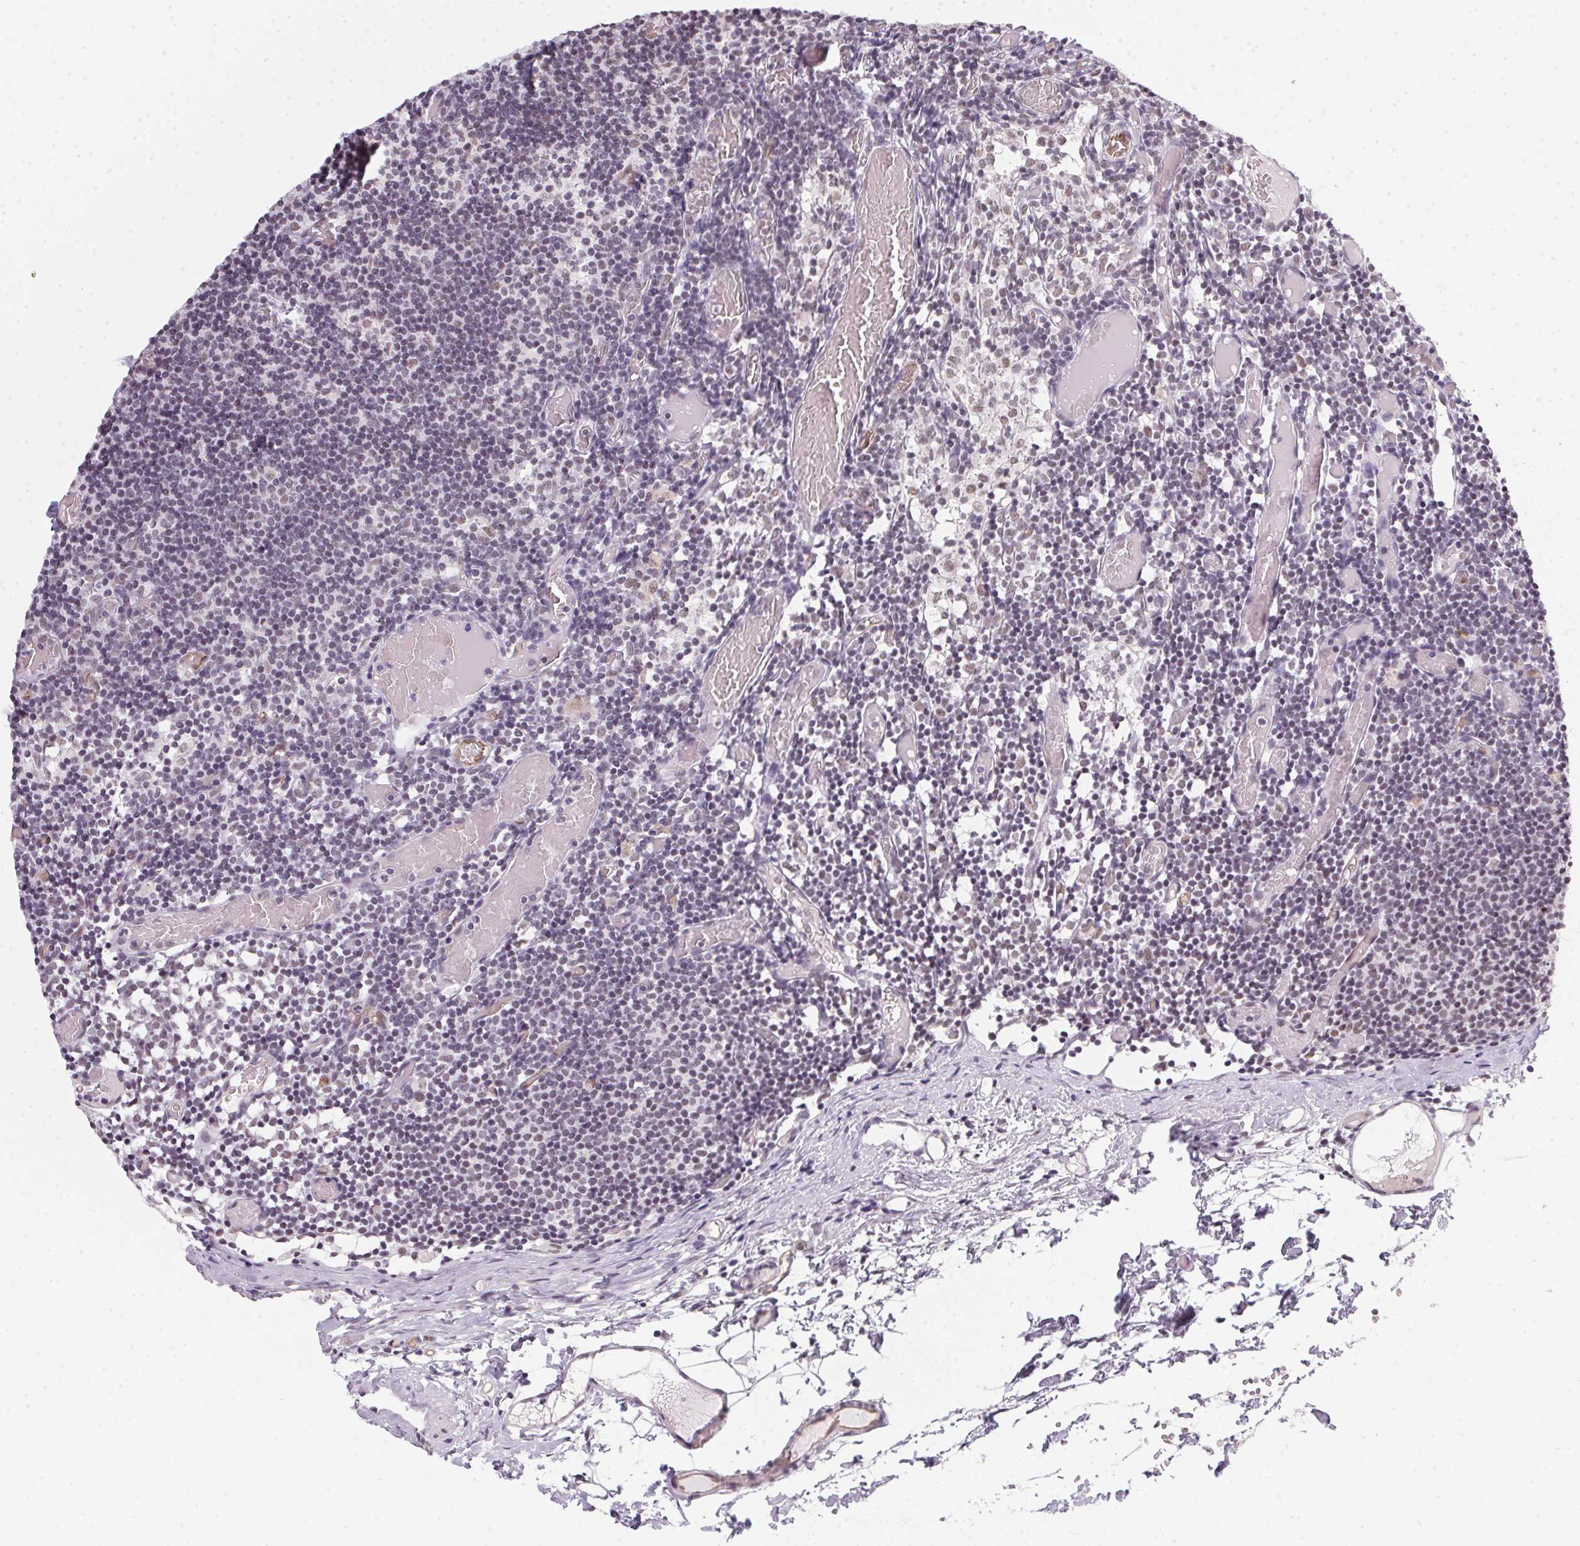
{"staining": {"intensity": "weak", "quantity": ">75%", "location": "nuclear"}, "tissue": "lymph node", "cell_type": "Germinal center cells", "image_type": "normal", "snomed": [{"axis": "morphology", "description": "Normal tissue, NOS"}, {"axis": "topography", "description": "Lymph node"}], "caption": "Immunohistochemistry histopathology image of unremarkable lymph node: human lymph node stained using immunohistochemistry (IHC) shows low levels of weak protein expression localized specifically in the nuclear of germinal center cells, appearing as a nuclear brown color.", "gene": "SRSF7", "patient": {"sex": "female", "age": 41}}